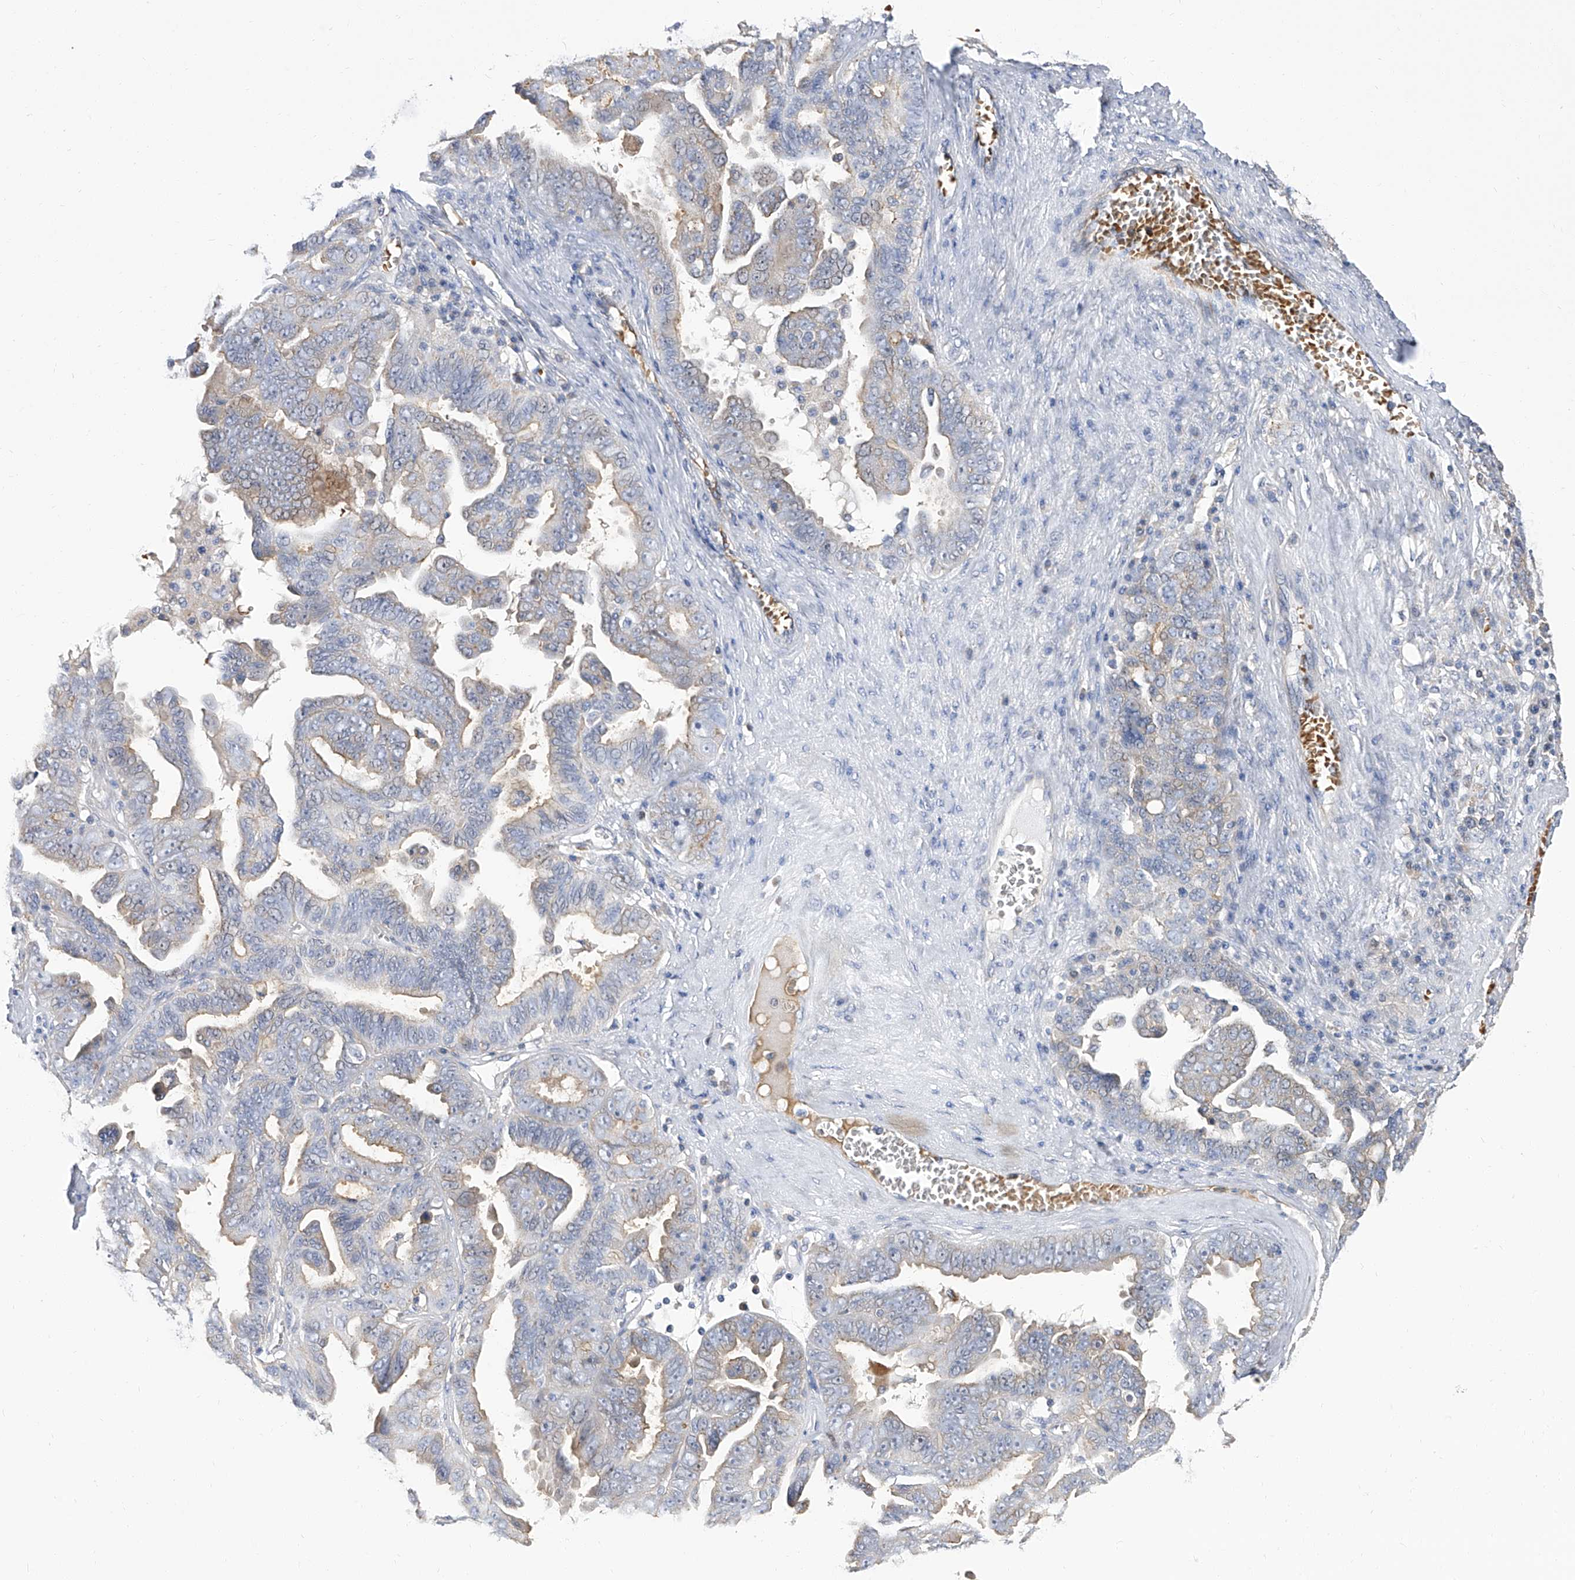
{"staining": {"intensity": "weak", "quantity": "25%-75%", "location": "cytoplasmic/membranous"}, "tissue": "ovarian cancer", "cell_type": "Tumor cells", "image_type": "cancer", "snomed": [{"axis": "morphology", "description": "Carcinoma, endometroid"}, {"axis": "topography", "description": "Ovary"}], "caption": "Immunohistochemistry (IHC) (DAB) staining of human ovarian endometroid carcinoma shows weak cytoplasmic/membranous protein expression in about 25%-75% of tumor cells.", "gene": "PARD3", "patient": {"sex": "female", "age": 62}}